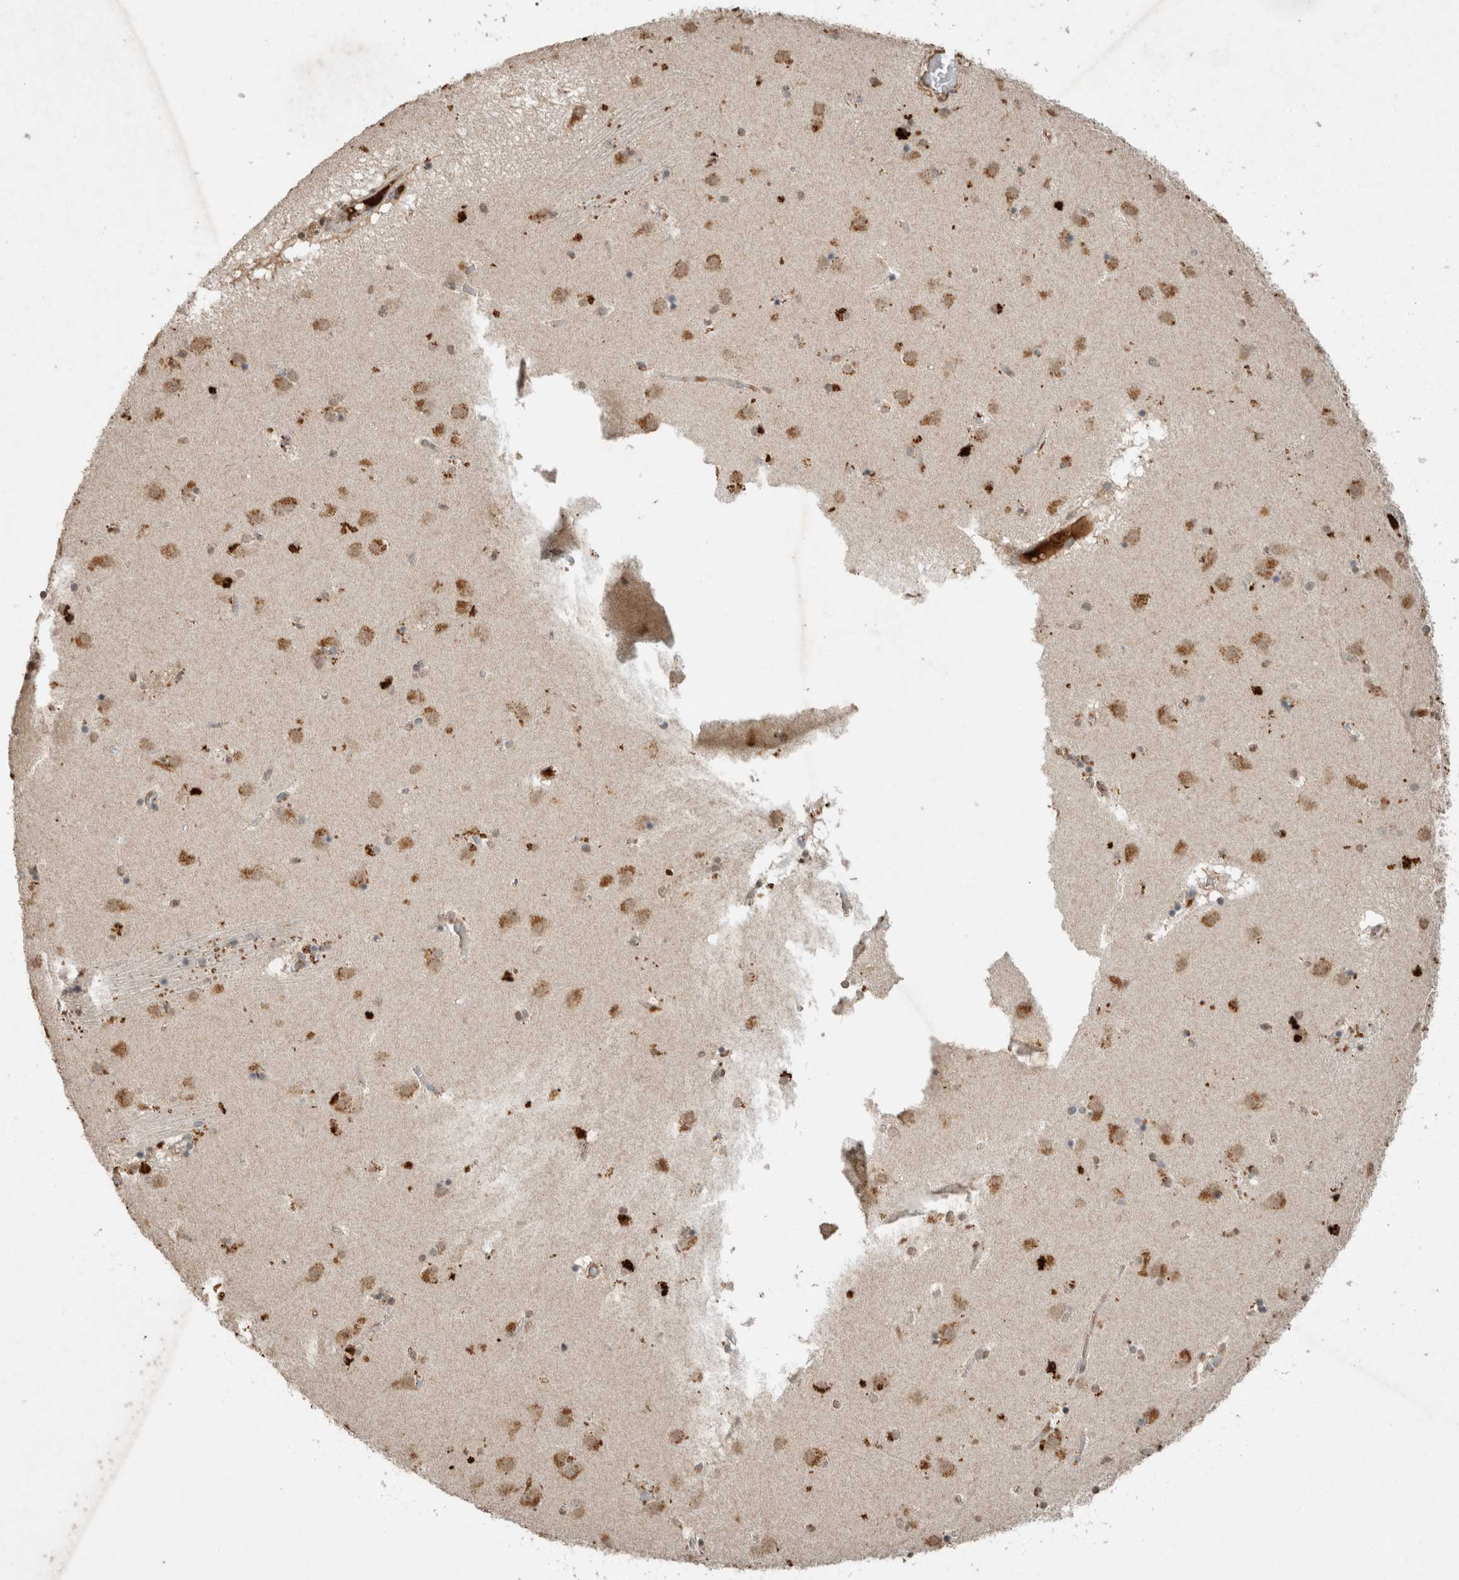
{"staining": {"intensity": "weak", "quantity": "25%-75%", "location": "cytoplasmic/membranous"}, "tissue": "caudate", "cell_type": "Glial cells", "image_type": "normal", "snomed": [{"axis": "morphology", "description": "Normal tissue, NOS"}, {"axis": "topography", "description": "Lateral ventricle wall"}], "caption": "The photomicrograph exhibits a brown stain indicating the presence of a protein in the cytoplasmic/membranous of glial cells in caudate. (Stains: DAB in brown, nuclei in blue, Microscopy: brightfield microscopy at high magnification).", "gene": "FAM3A", "patient": {"sex": "male", "age": 70}}